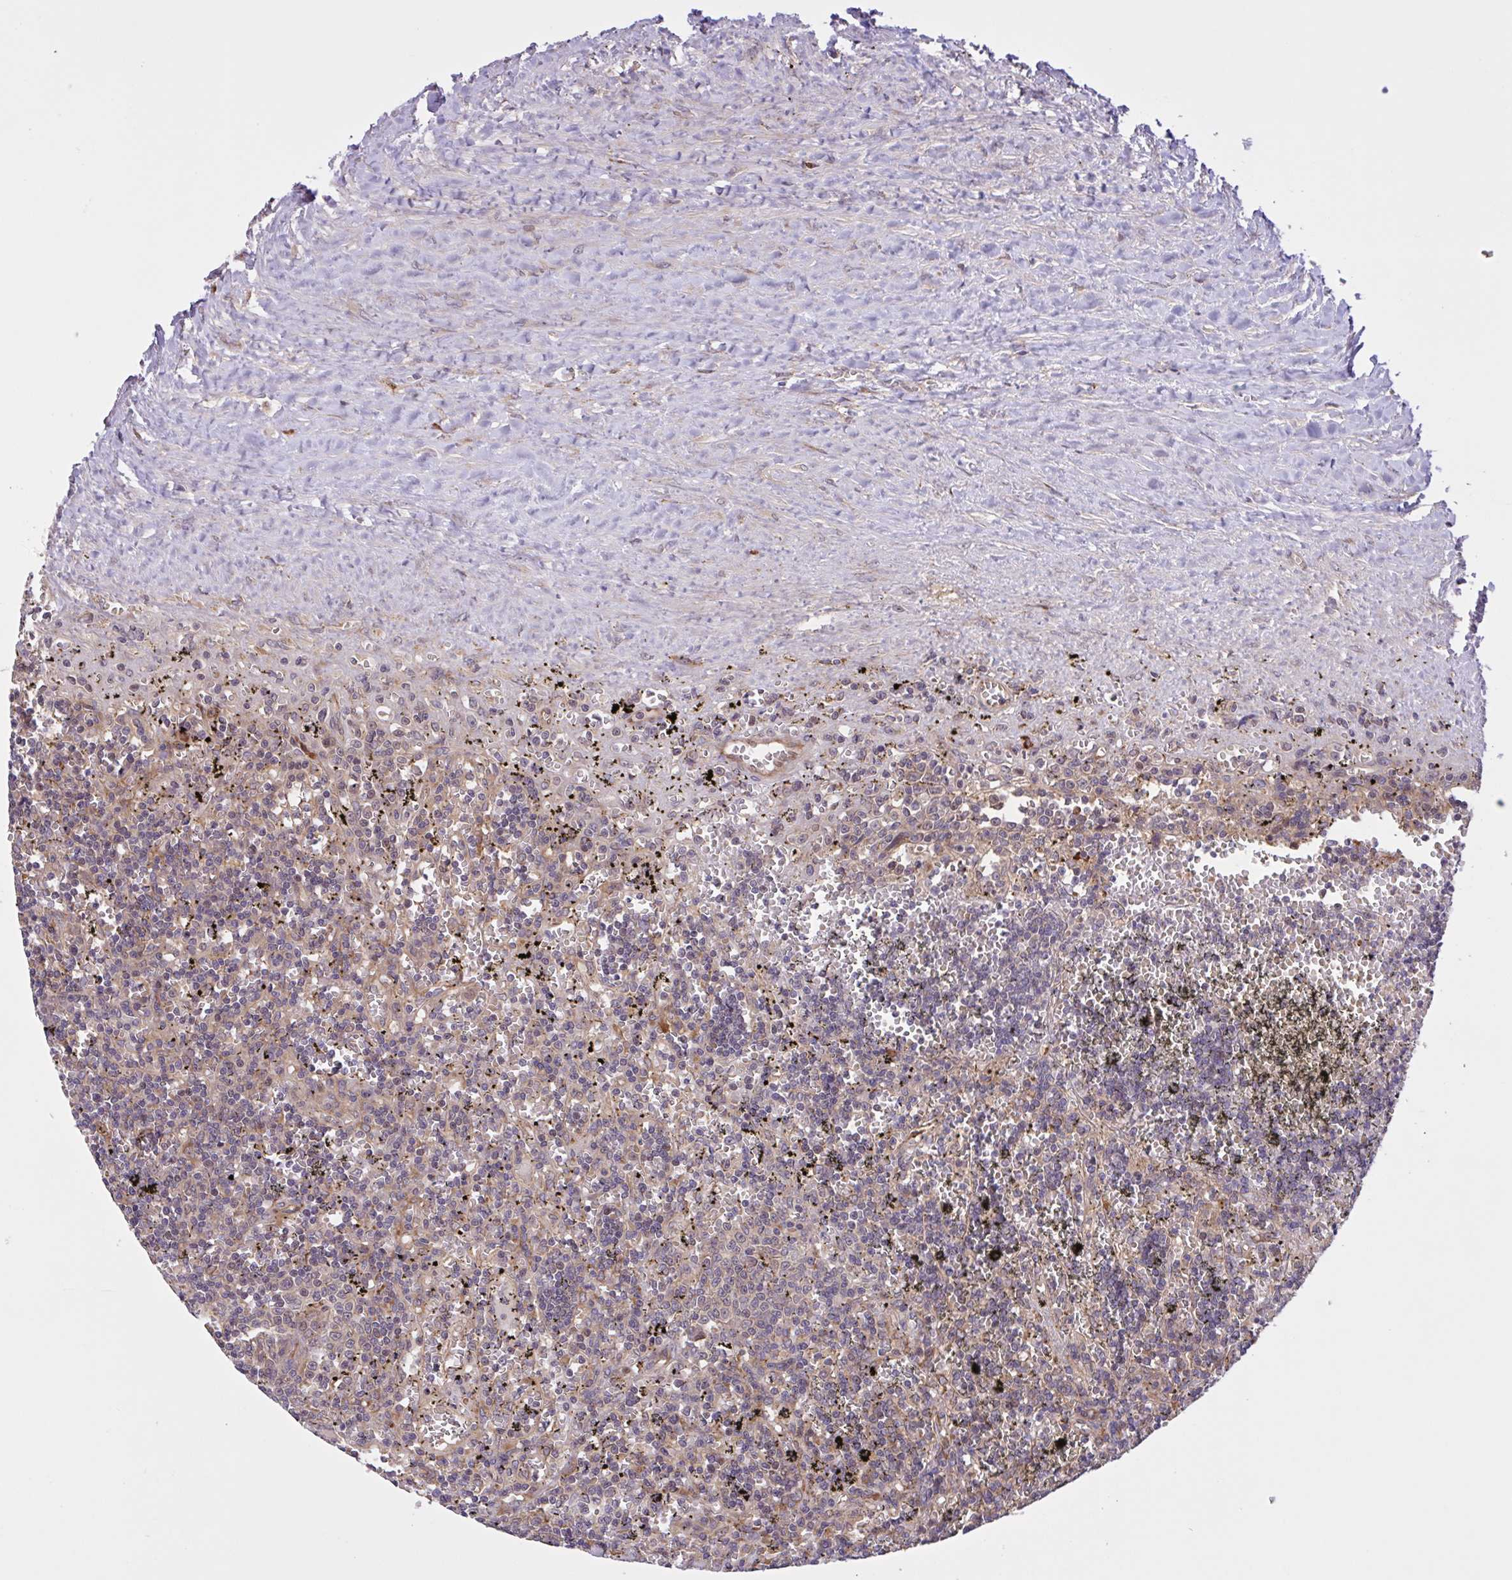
{"staining": {"intensity": "negative", "quantity": "none", "location": "none"}, "tissue": "lymphoma", "cell_type": "Tumor cells", "image_type": "cancer", "snomed": [{"axis": "morphology", "description": "Malignant lymphoma, non-Hodgkin's type, Low grade"}, {"axis": "topography", "description": "Spleen"}], "caption": "There is no significant expression in tumor cells of malignant lymphoma, non-Hodgkin's type (low-grade). (DAB (3,3'-diaminobenzidine) immunohistochemistry visualized using brightfield microscopy, high magnification).", "gene": "INTS10", "patient": {"sex": "male", "age": 60}}